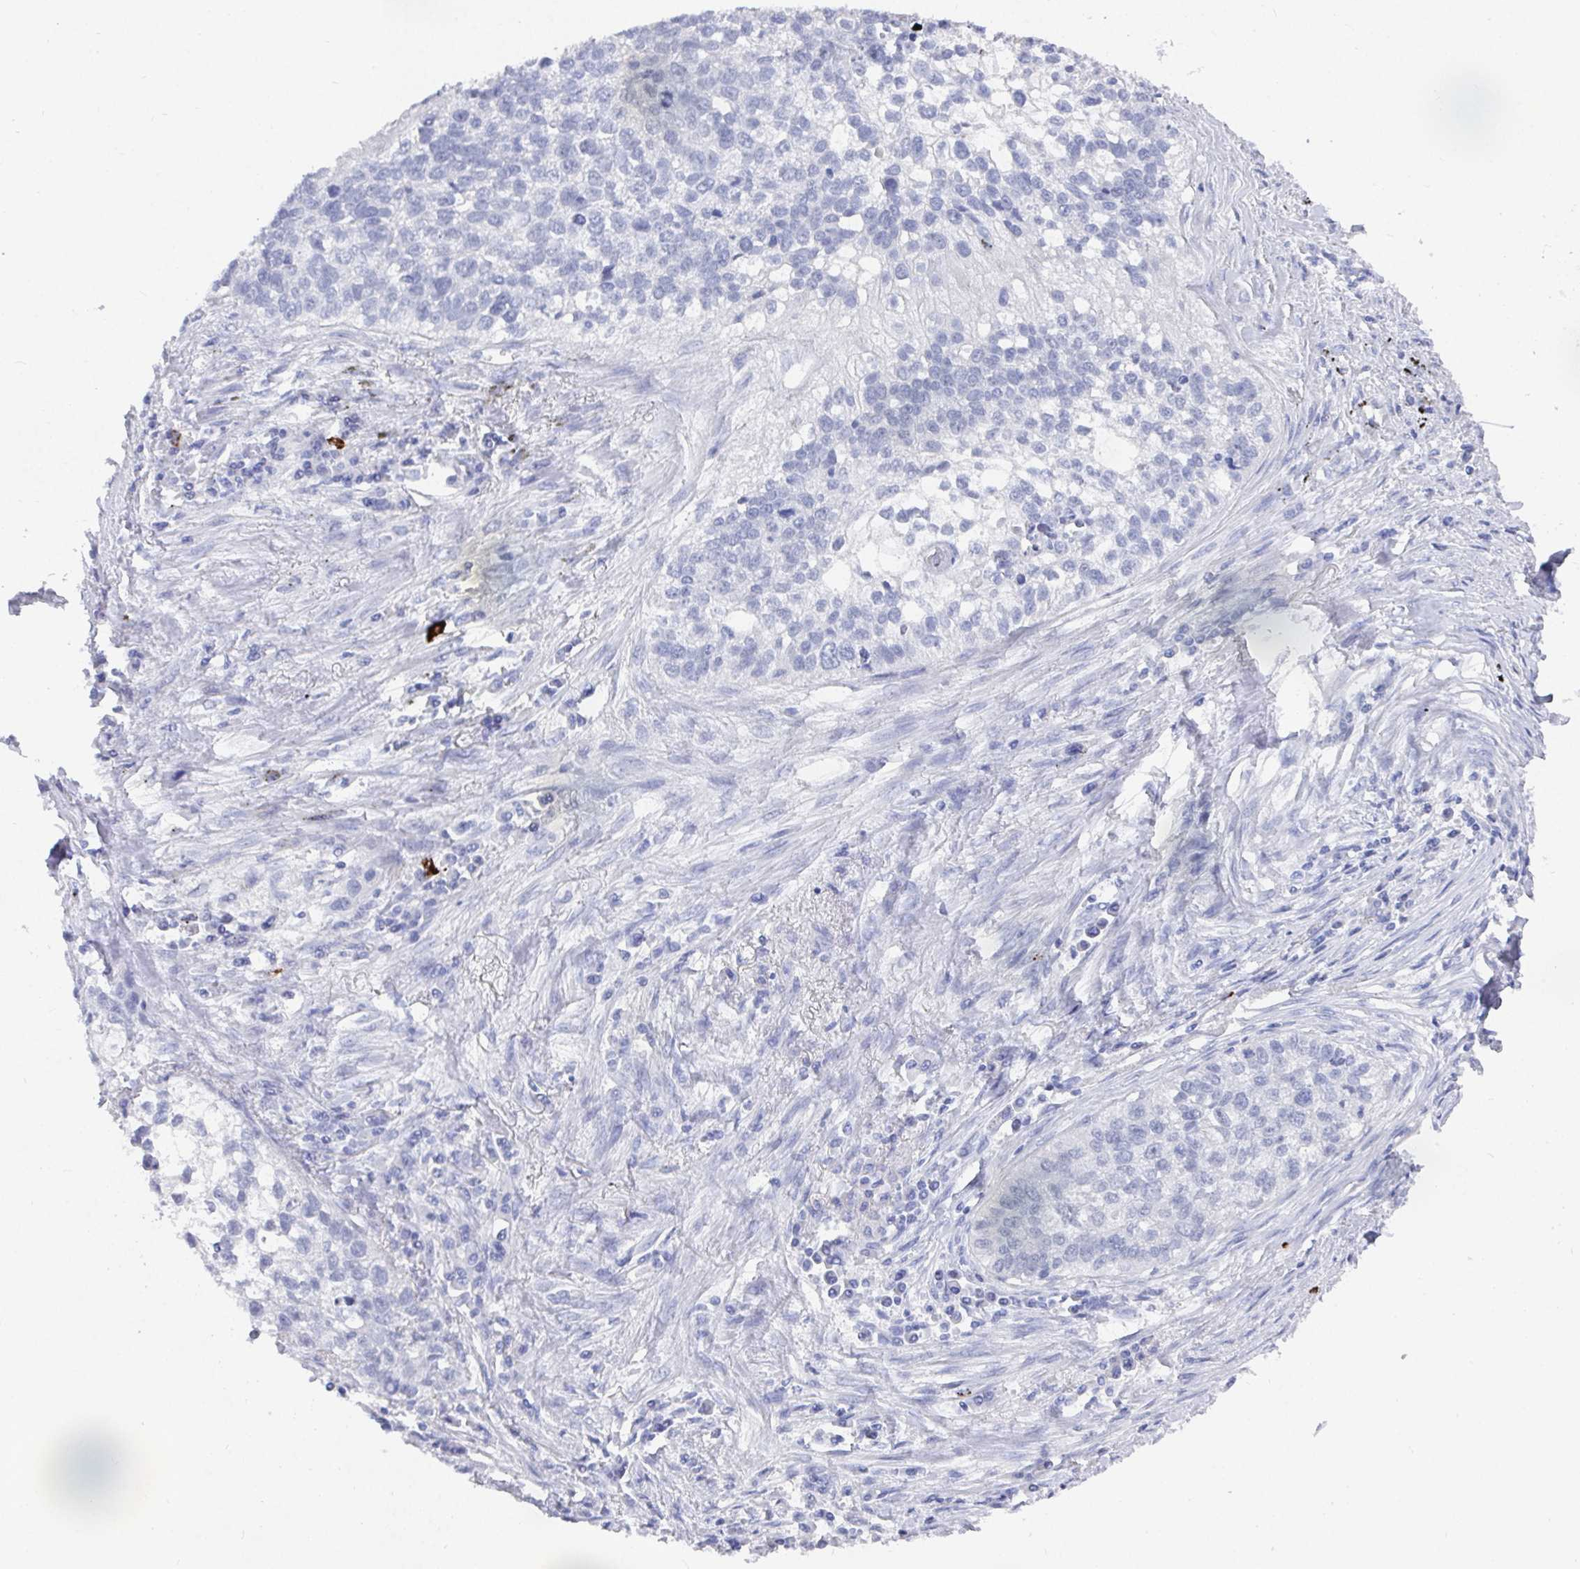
{"staining": {"intensity": "negative", "quantity": "none", "location": "none"}, "tissue": "lung cancer", "cell_type": "Tumor cells", "image_type": "cancer", "snomed": [{"axis": "morphology", "description": "Squamous cell carcinoma, NOS"}, {"axis": "topography", "description": "Lung"}], "caption": "IHC of human lung squamous cell carcinoma displays no staining in tumor cells.", "gene": "GRIA1", "patient": {"sex": "male", "age": 74}}